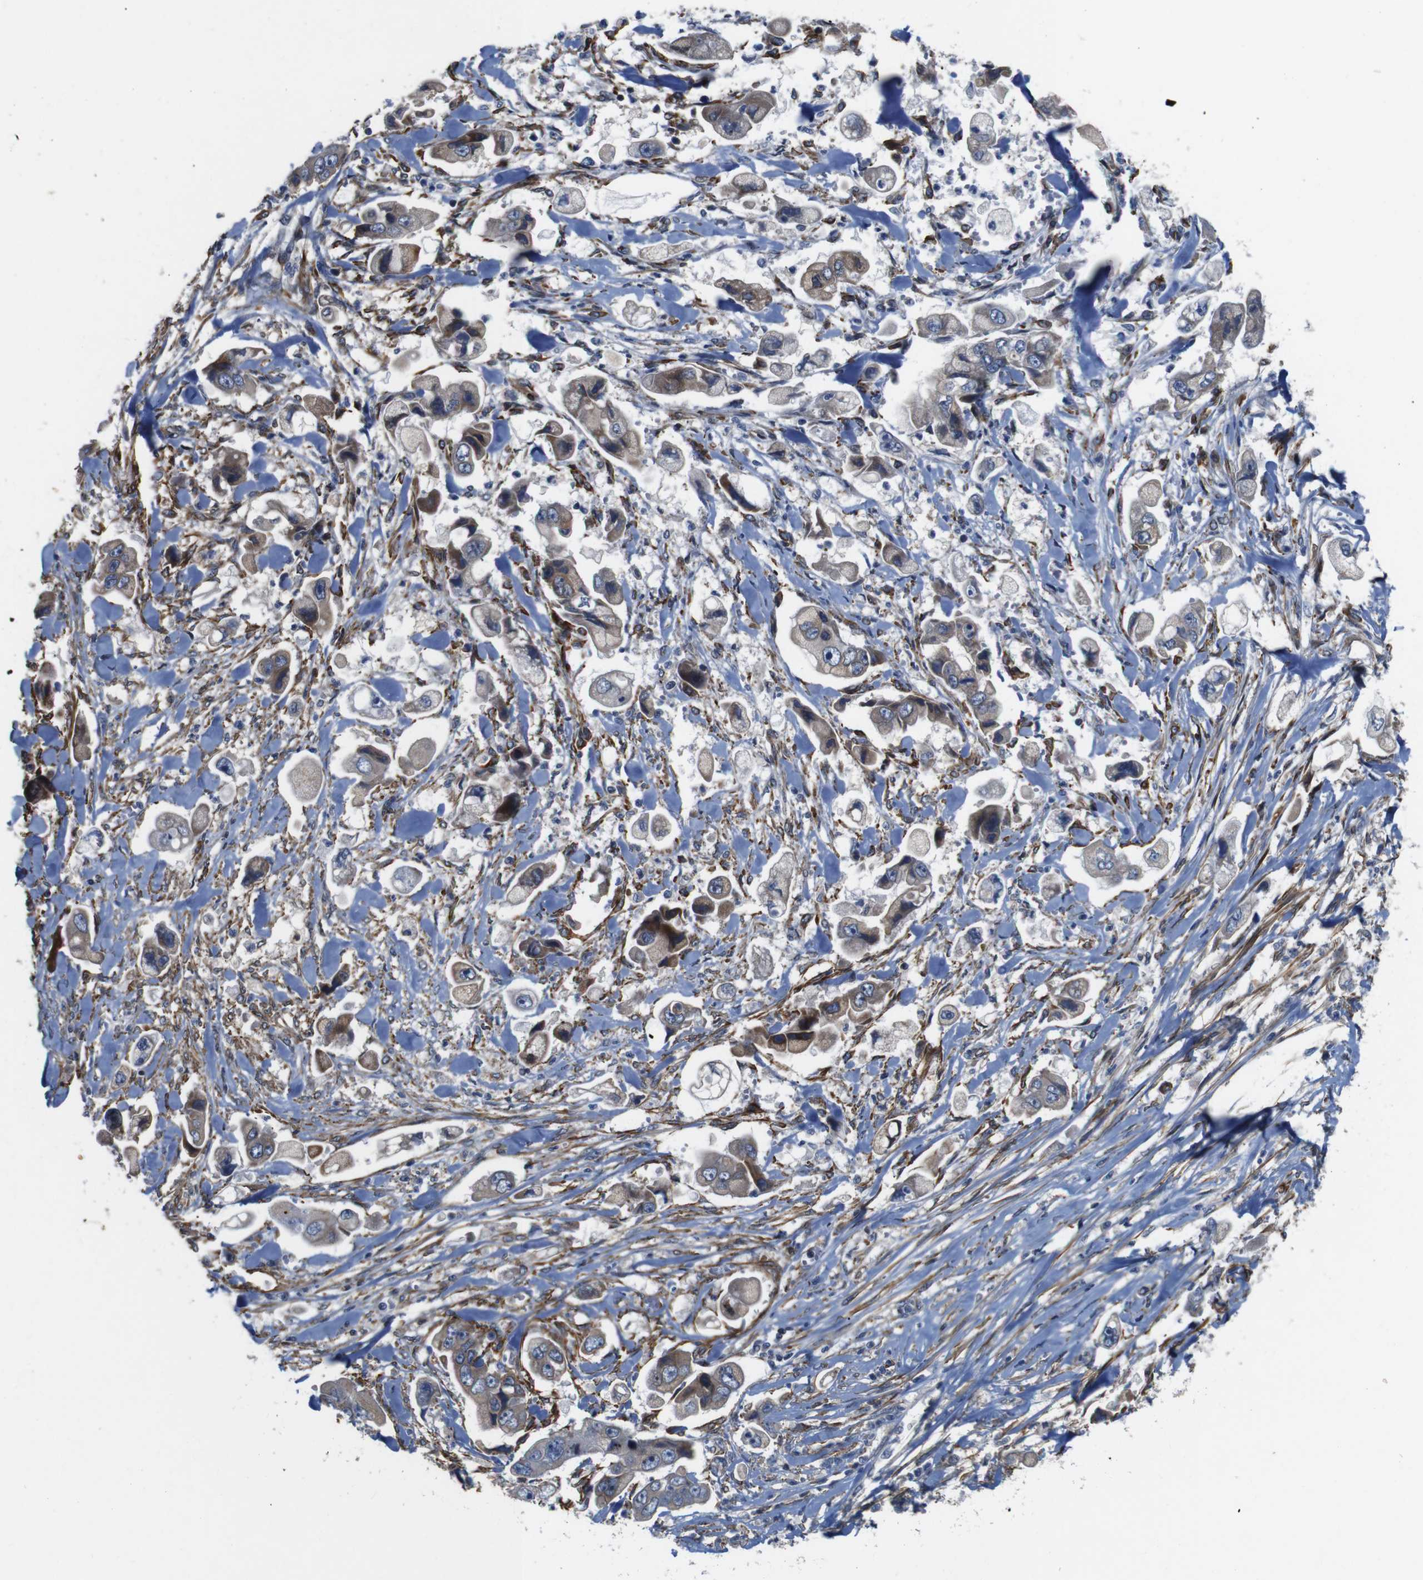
{"staining": {"intensity": "weak", "quantity": "25%-75%", "location": "cytoplasmic/membranous"}, "tissue": "stomach cancer", "cell_type": "Tumor cells", "image_type": "cancer", "snomed": [{"axis": "morphology", "description": "Adenocarcinoma, NOS"}, {"axis": "topography", "description": "Stomach"}], "caption": "A micrograph showing weak cytoplasmic/membranous positivity in about 25%-75% of tumor cells in stomach cancer, as visualized by brown immunohistochemical staining.", "gene": "GGT7", "patient": {"sex": "male", "age": 62}}